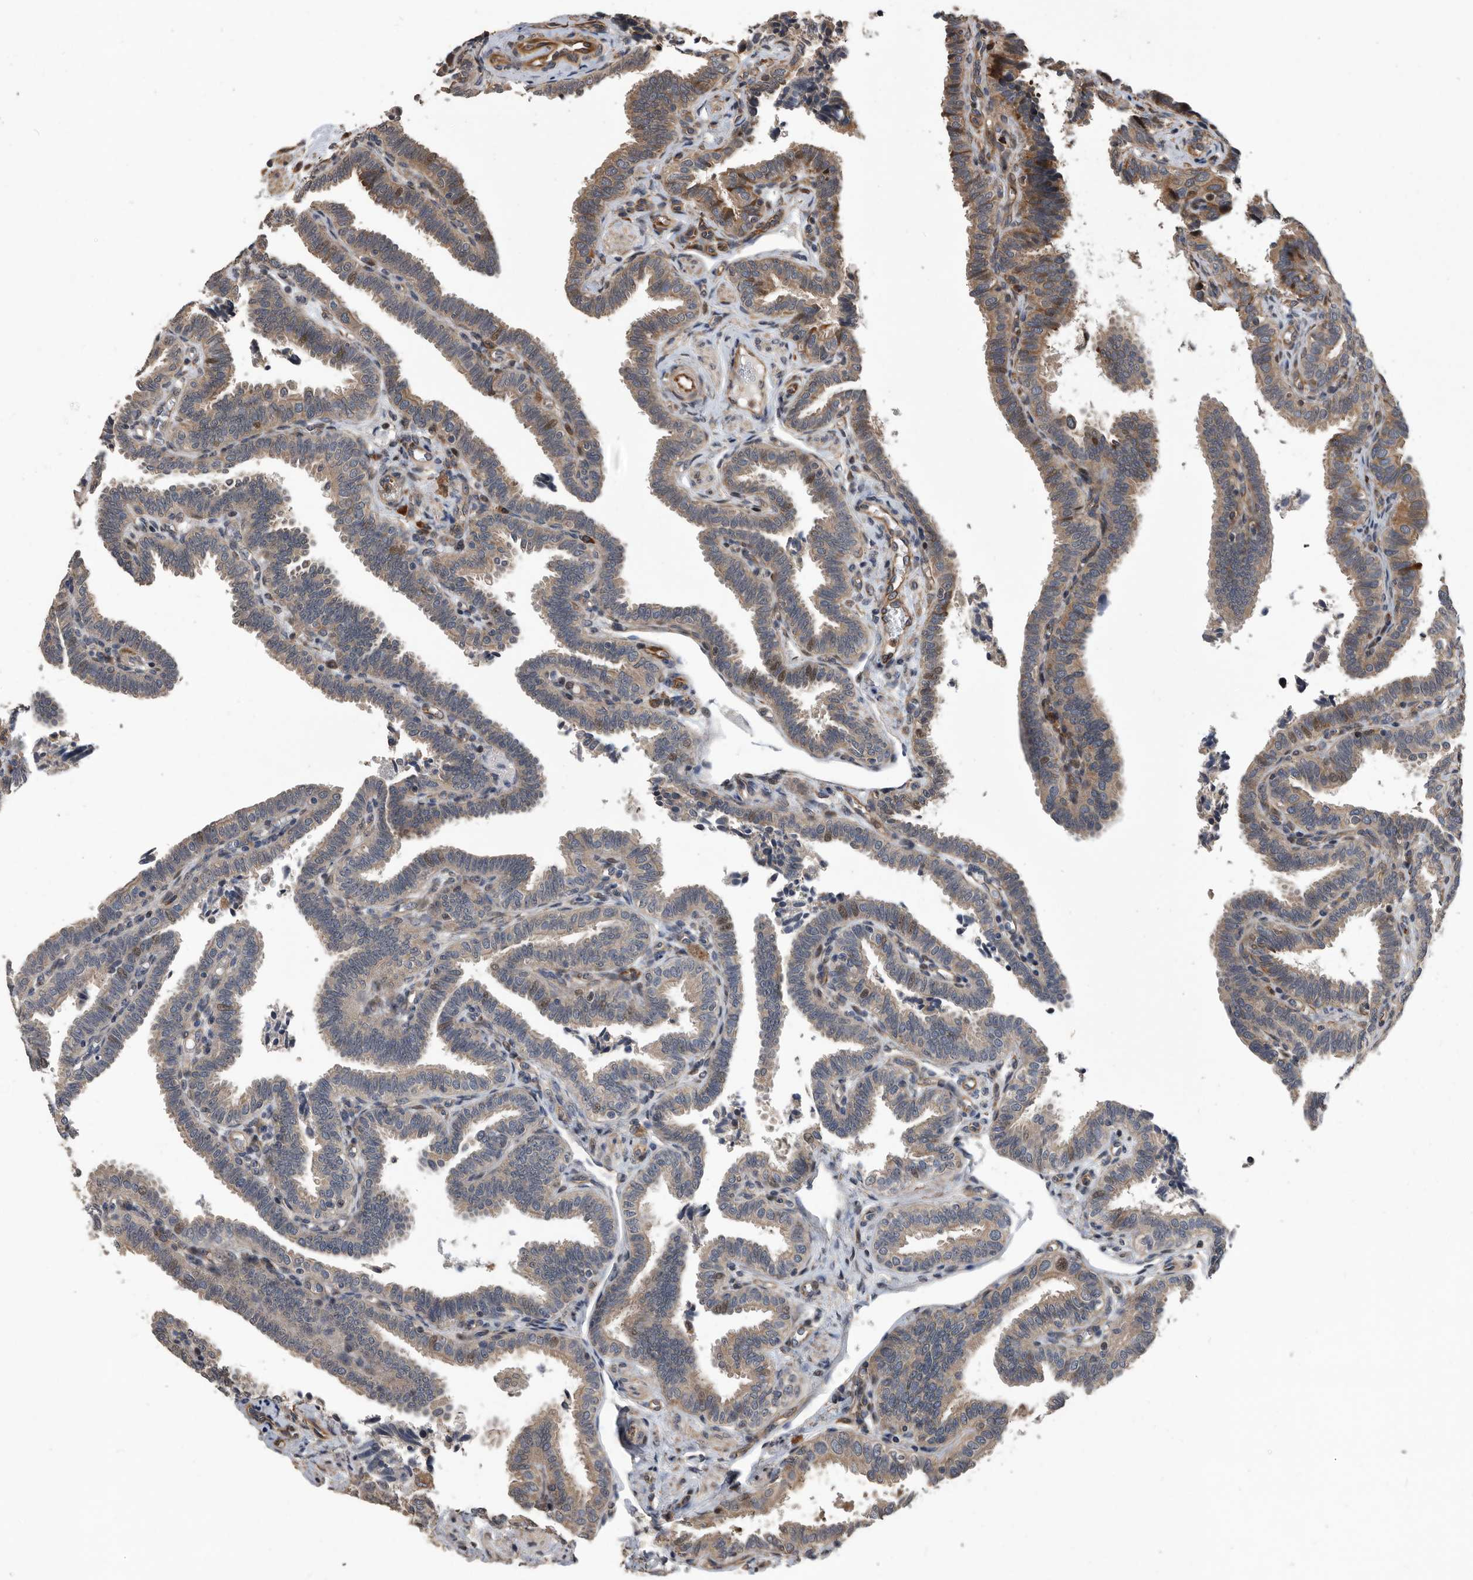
{"staining": {"intensity": "moderate", "quantity": ">75%", "location": "cytoplasmic/membranous"}, "tissue": "fallopian tube", "cell_type": "Glandular cells", "image_type": "normal", "snomed": [{"axis": "morphology", "description": "Normal tissue, NOS"}, {"axis": "topography", "description": "Fallopian tube"}], "caption": "Unremarkable fallopian tube reveals moderate cytoplasmic/membranous positivity in approximately >75% of glandular cells, visualized by immunohistochemistry. Nuclei are stained in blue.", "gene": "SERINC2", "patient": {"sex": "female", "age": 39}}